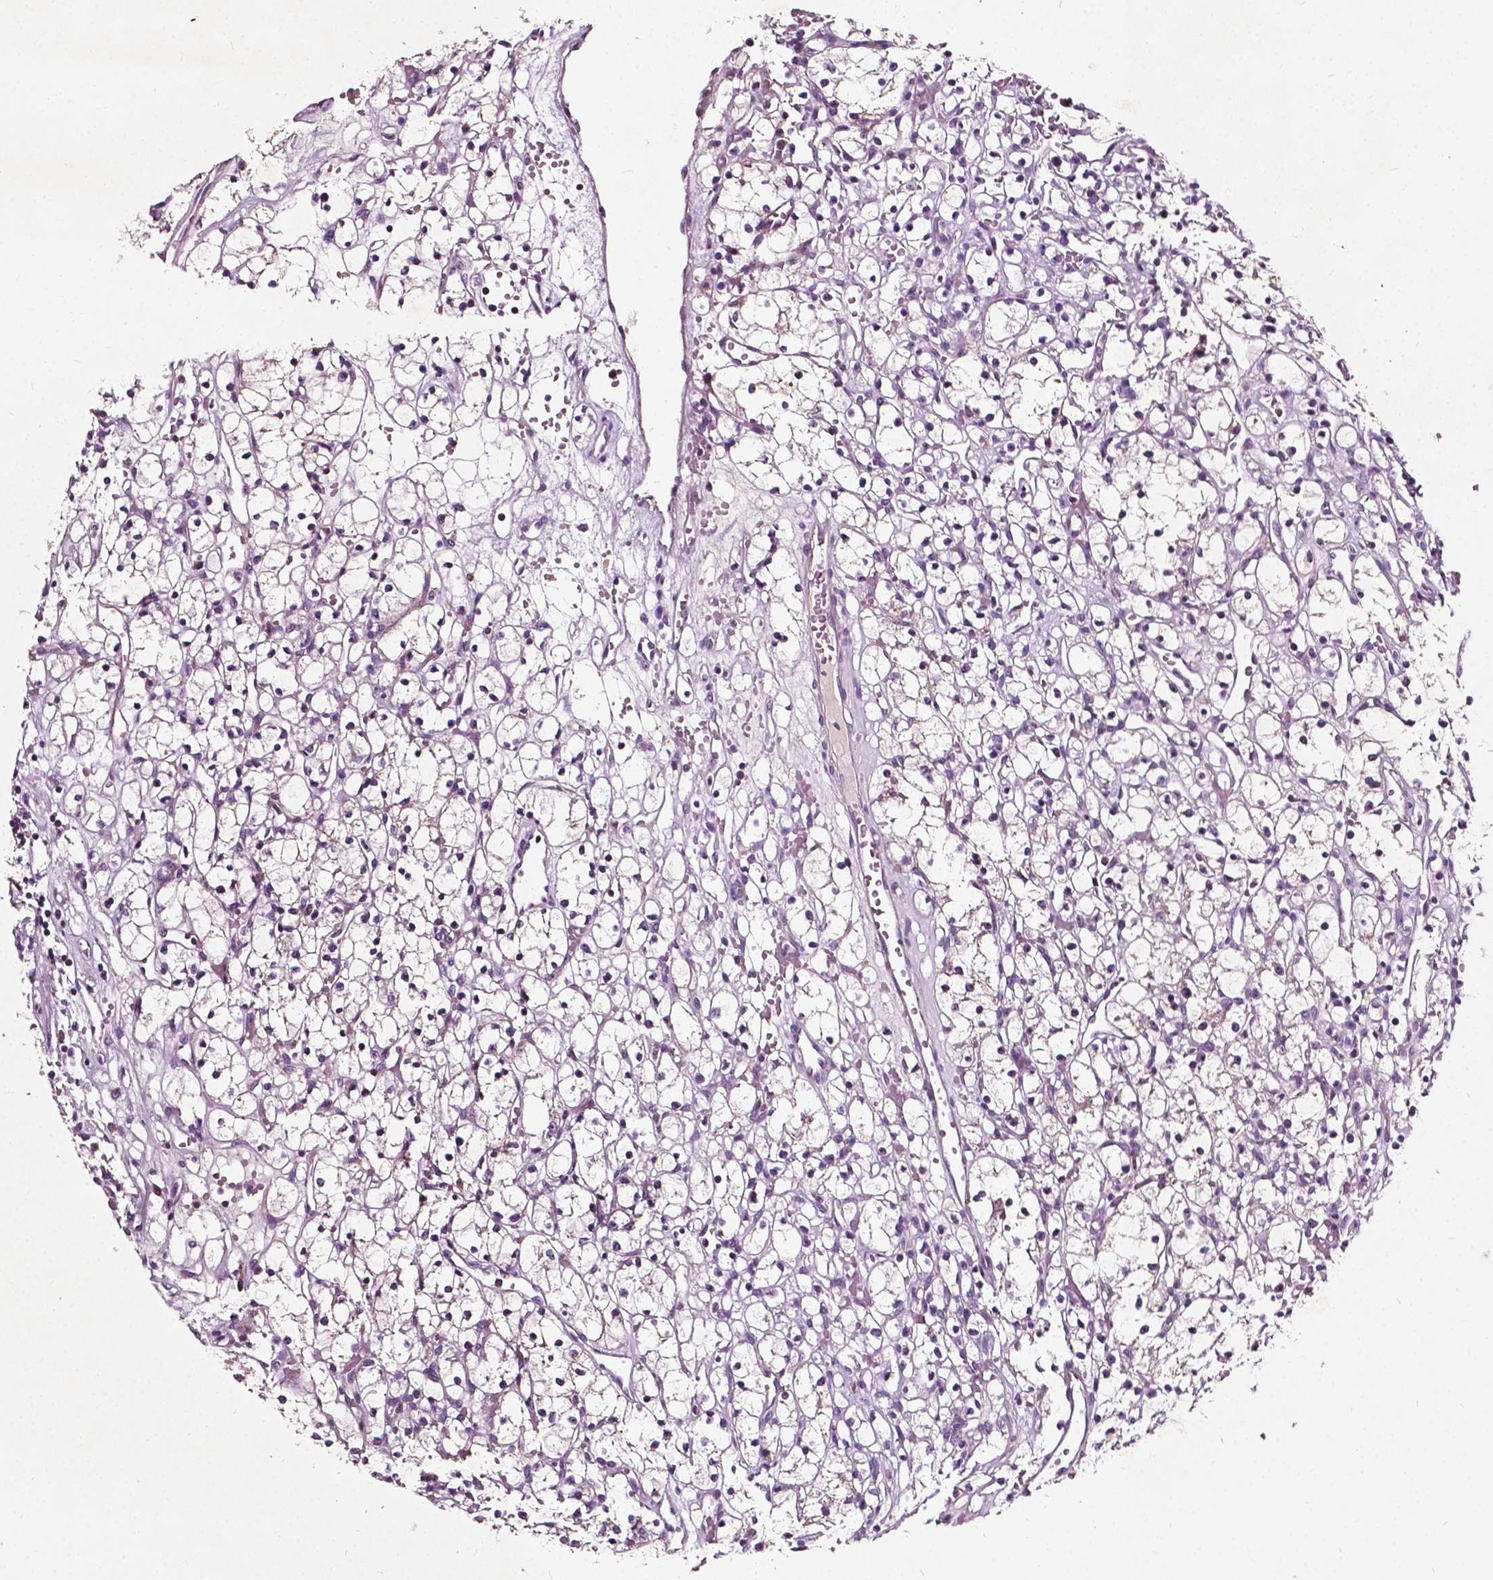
{"staining": {"intensity": "negative", "quantity": "none", "location": "none"}, "tissue": "renal cancer", "cell_type": "Tumor cells", "image_type": "cancer", "snomed": [{"axis": "morphology", "description": "Adenocarcinoma, NOS"}, {"axis": "topography", "description": "Kidney"}], "caption": "IHC photomicrograph of renal cancer stained for a protein (brown), which displays no staining in tumor cells.", "gene": "ODF3L2", "patient": {"sex": "female", "age": 59}}